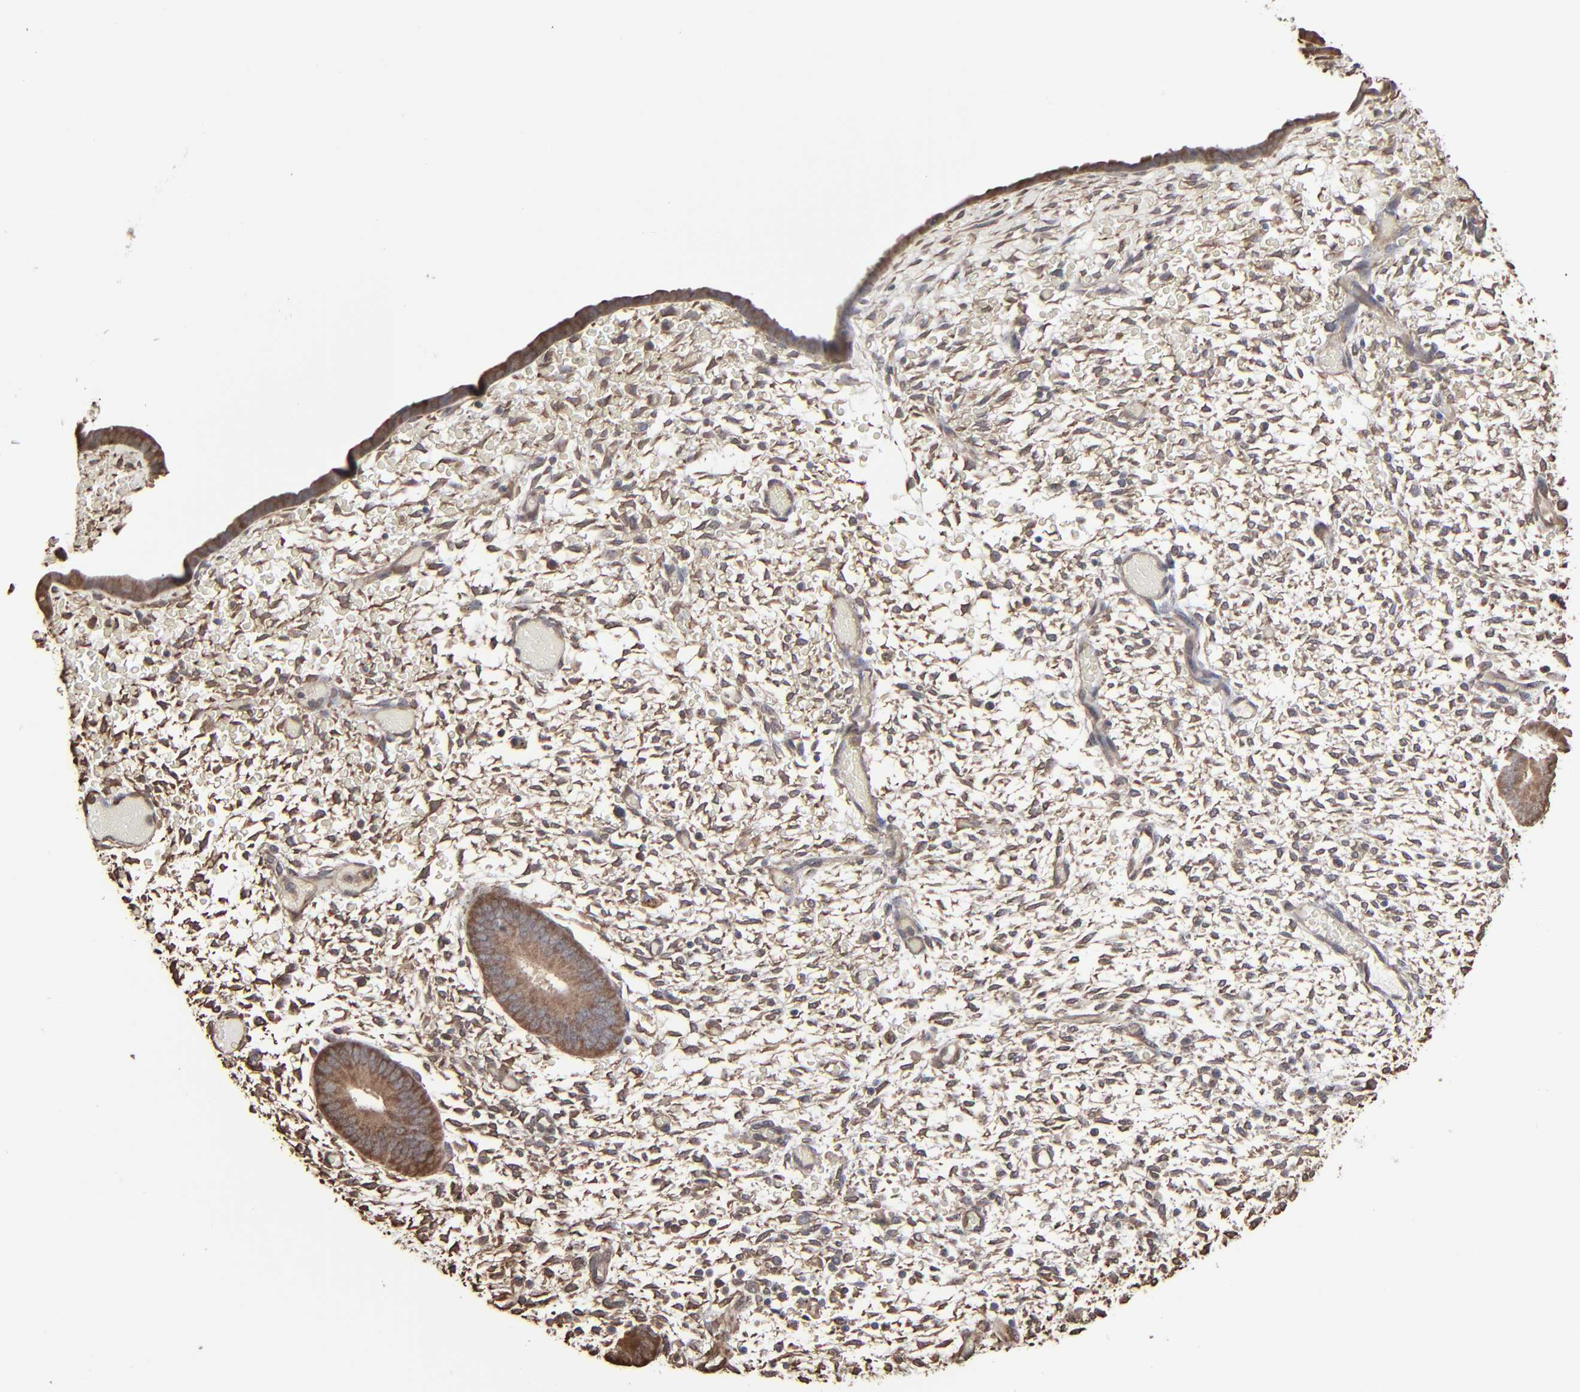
{"staining": {"intensity": "weak", "quantity": "25%-75%", "location": "cytoplasmic/membranous"}, "tissue": "endometrium", "cell_type": "Cells in endometrial stroma", "image_type": "normal", "snomed": [{"axis": "morphology", "description": "Normal tissue, NOS"}, {"axis": "topography", "description": "Endometrium"}], "caption": "A high-resolution histopathology image shows IHC staining of unremarkable endometrium, which exhibits weak cytoplasmic/membranous expression in approximately 25%-75% of cells in endometrial stroma.", "gene": "NME1", "patient": {"sex": "female", "age": 42}}